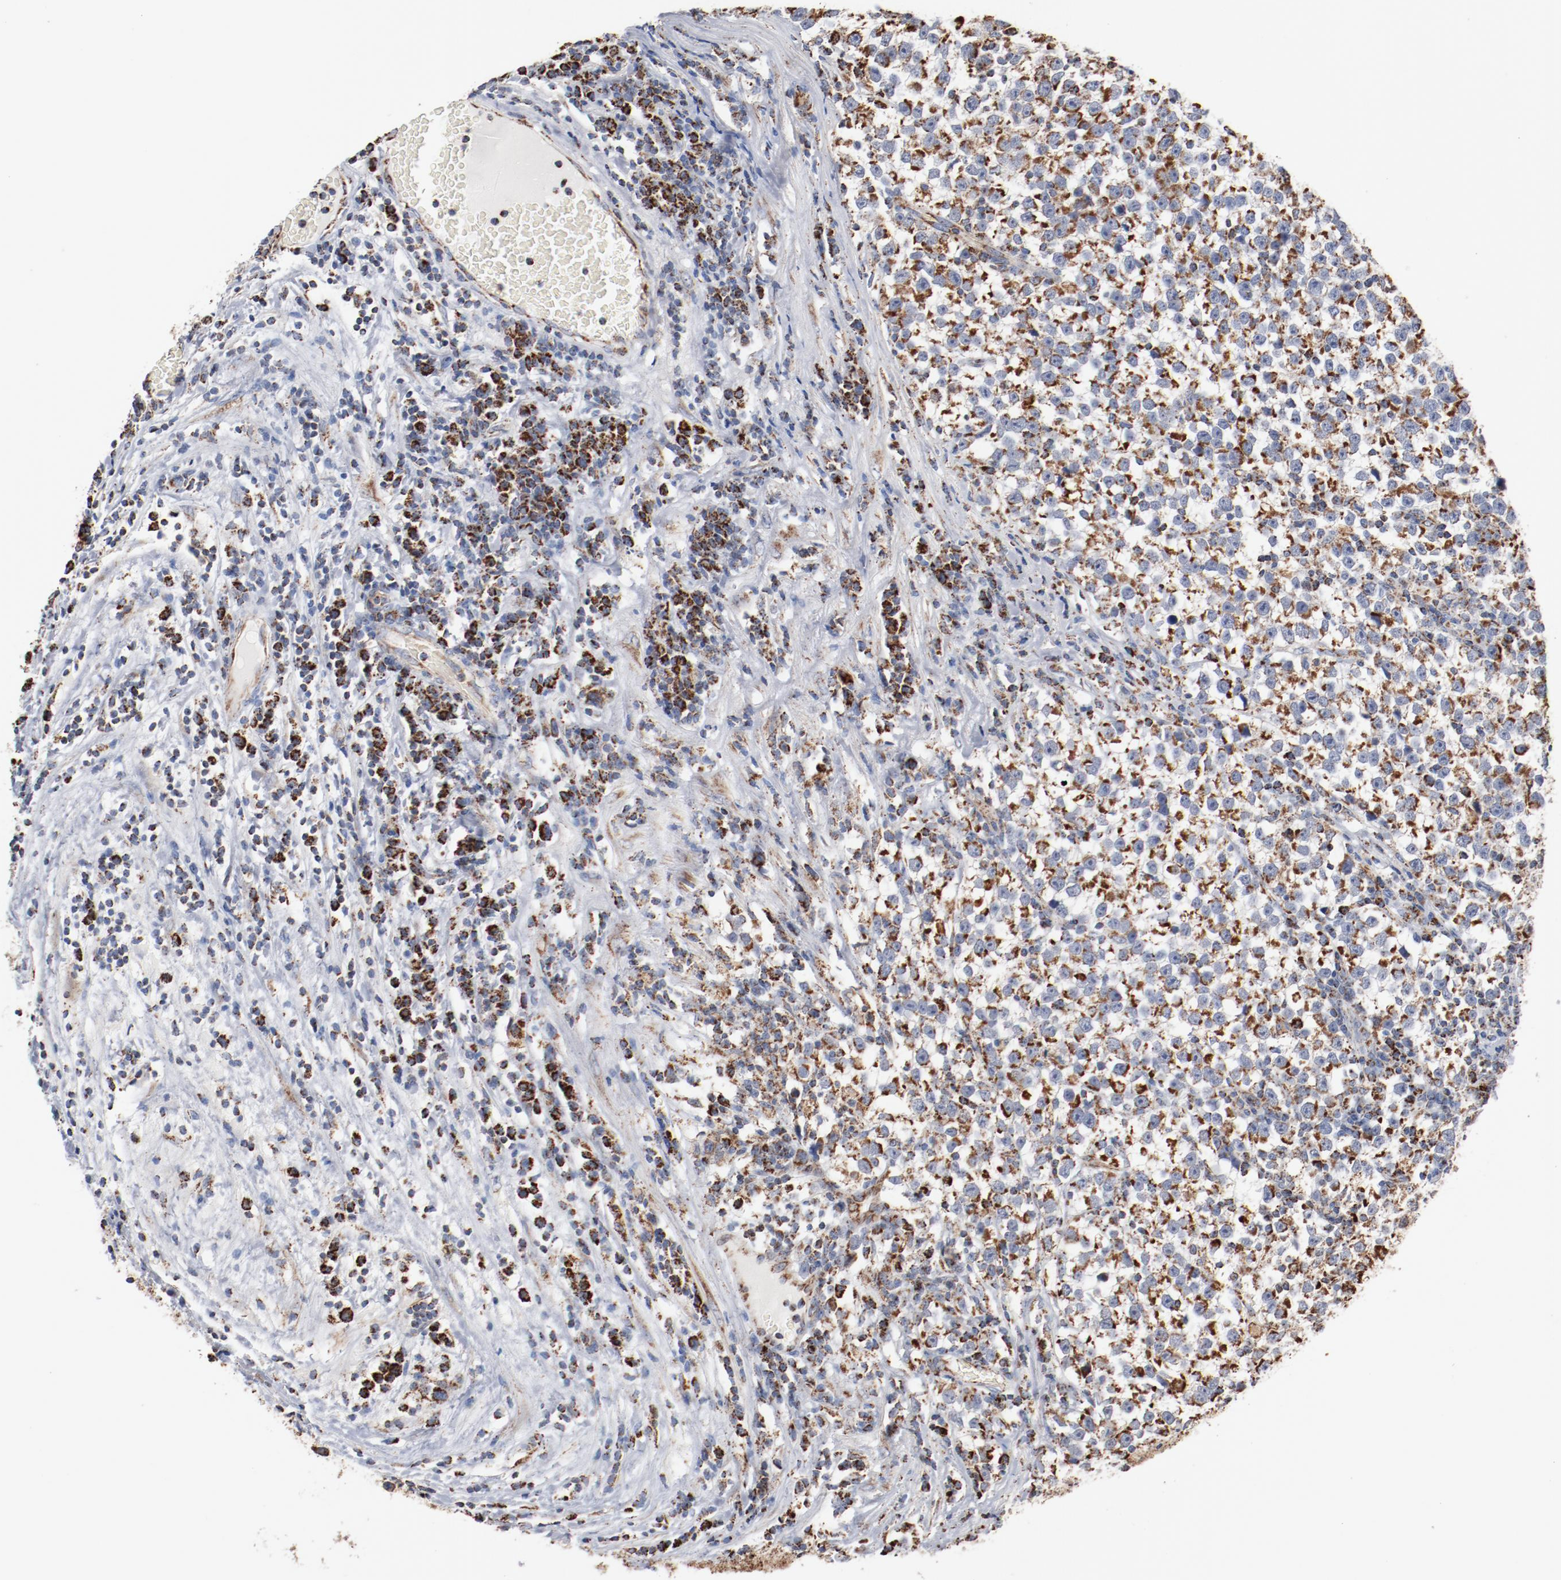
{"staining": {"intensity": "moderate", "quantity": ">75%", "location": "cytoplasmic/membranous"}, "tissue": "testis cancer", "cell_type": "Tumor cells", "image_type": "cancer", "snomed": [{"axis": "morphology", "description": "Seminoma, NOS"}, {"axis": "topography", "description": "Testis"}], "caption": "A medium amount of moderate cytoplasmic/membranous expression is appreciated in about >75% of tumor cells in seminoma (testis) tissue. (IHC, brightfield microscopy, high magnification).", "gene": "NDUFS4", "patient": {"sex": "male", "age": 43}}